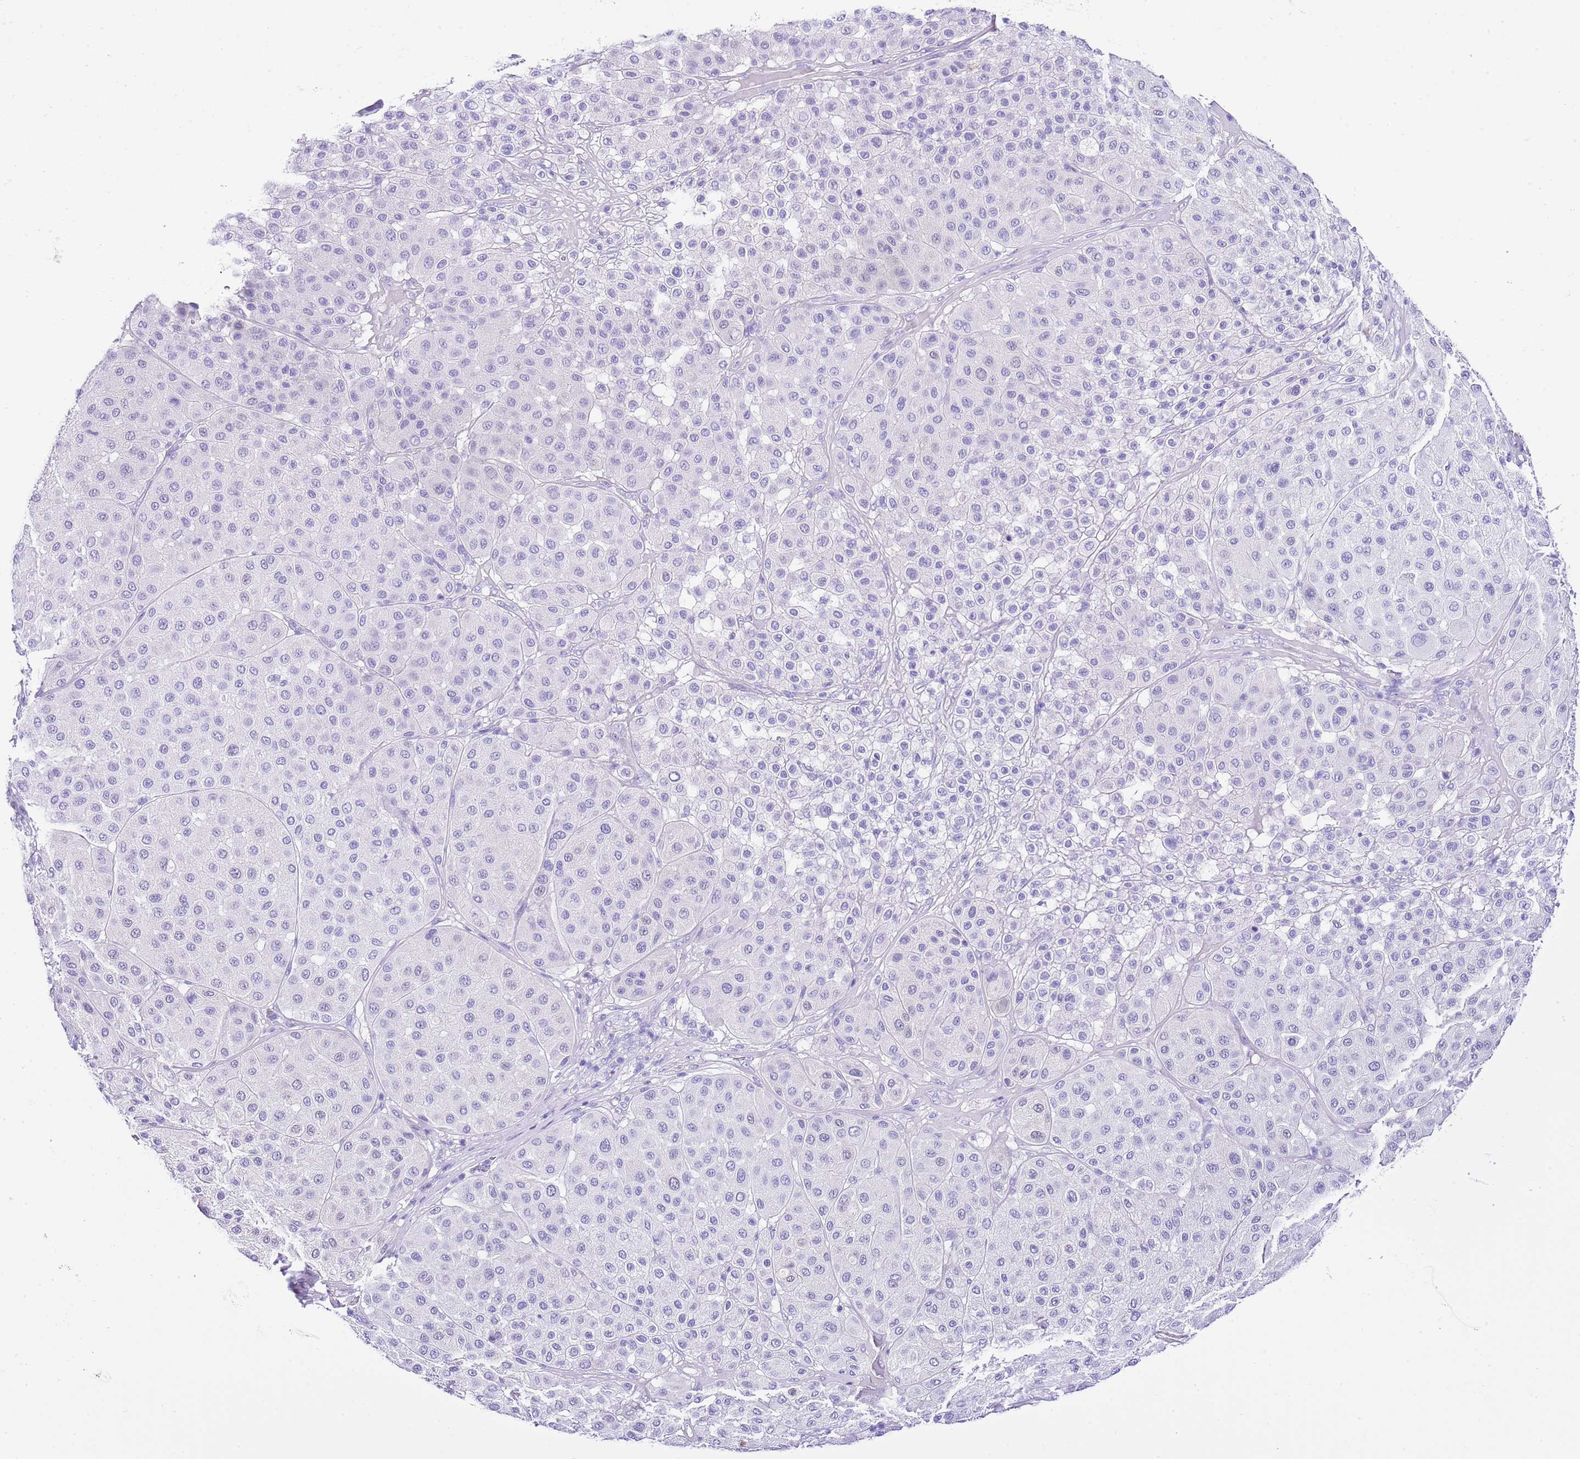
{"staining": {"intensity": "negative", "quantity": "none", "location": "none"}, "tissue": "melanoma", "cell_type": "Tumor cells", "image_type": "cancer", "snomed": [{"axis": "morphology", "description": "Malignant melanoma, Metastatic site"}, {"axis": "topography", "description": "Smooth muscle"}], "caption": "Immunohistochemical staining of malignant melanoma (metastatic site) exhibits no significant positivity in tumor cells.", "gene": "KCNC1", "patient": {"sex": "male", "age": 41}}